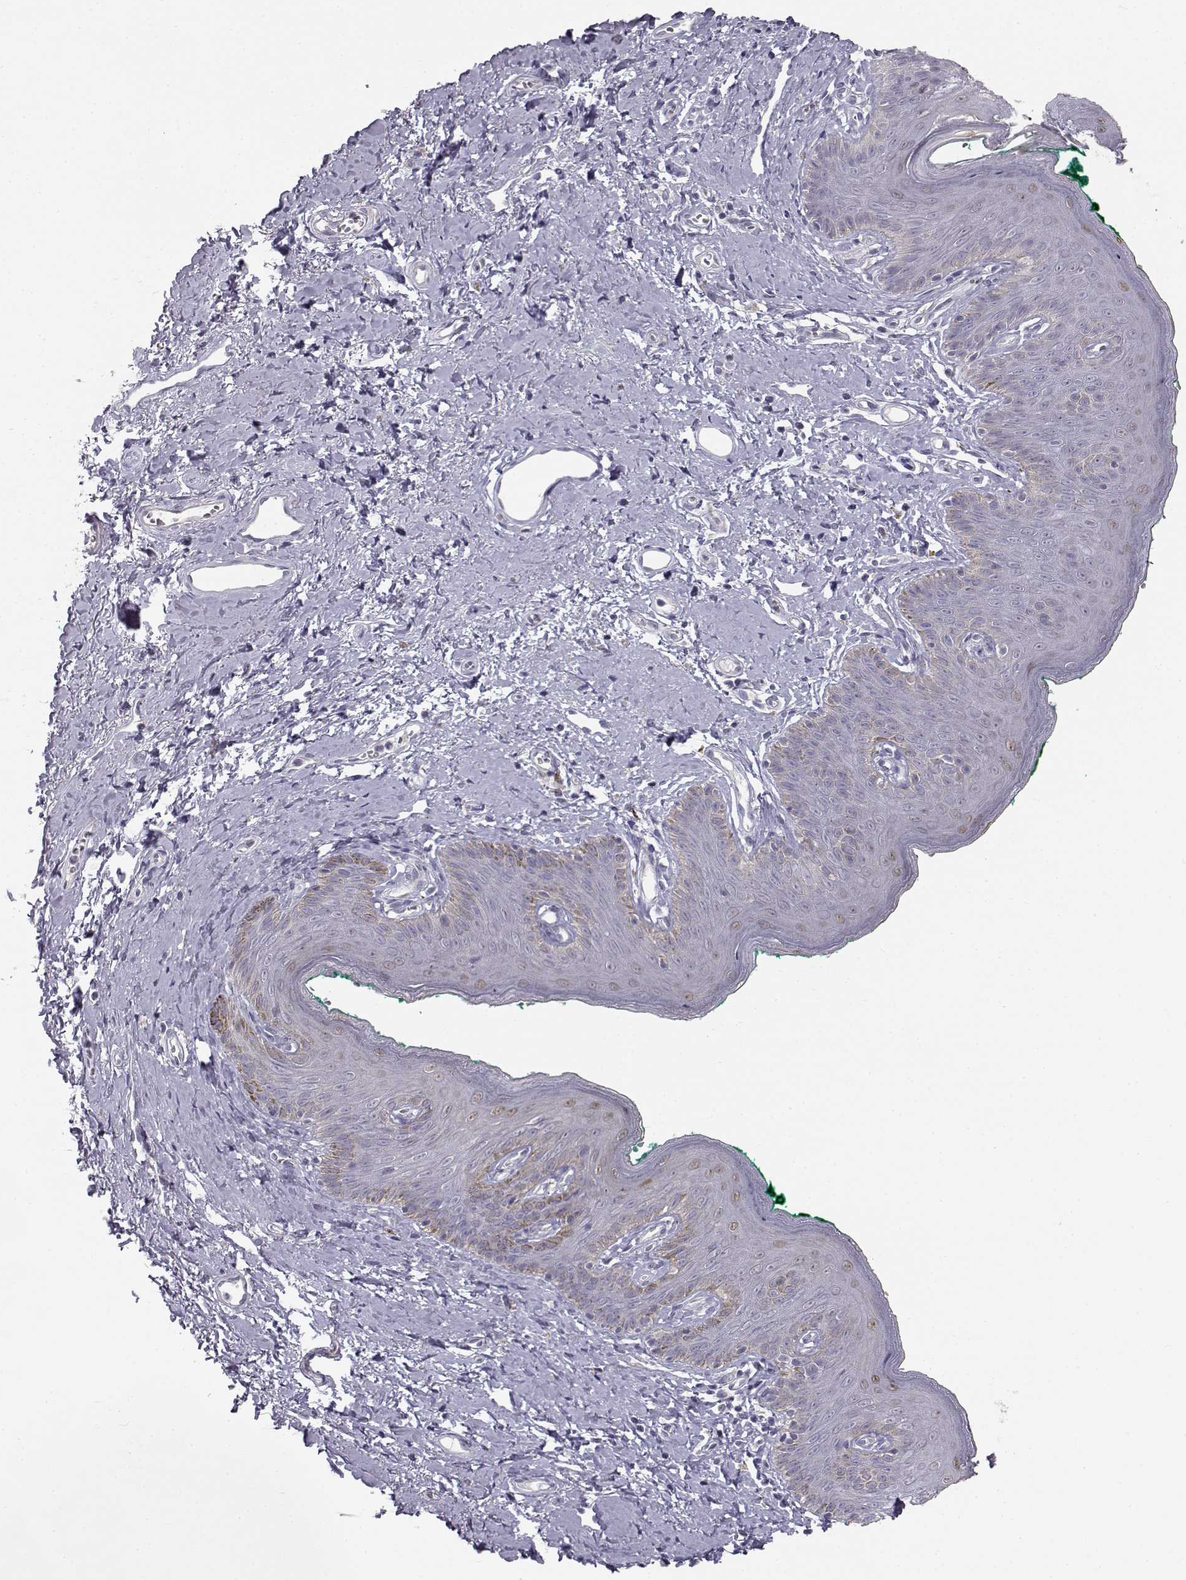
{"staining": {"intensity": "negative", "quantity": "none", "location": "none"}, "tissue": "skin", "cell_type": "Epidermal cells", "image_type": "normal", "snomed": [{"axis": "morphology", "description": "Normal tissue, NOS"}, {"axis": "topography", "description": "Vulva"}], "caption": "Immunohistochemistry (IHC) photomicrograph of normal skin: skin stained with DAB (3,3'-diaminobenzidine) reveals no significant protein expression in epidermal cells.", "gene": "MYCBPAP", "patient": {"sex": "female", "age": 66}}